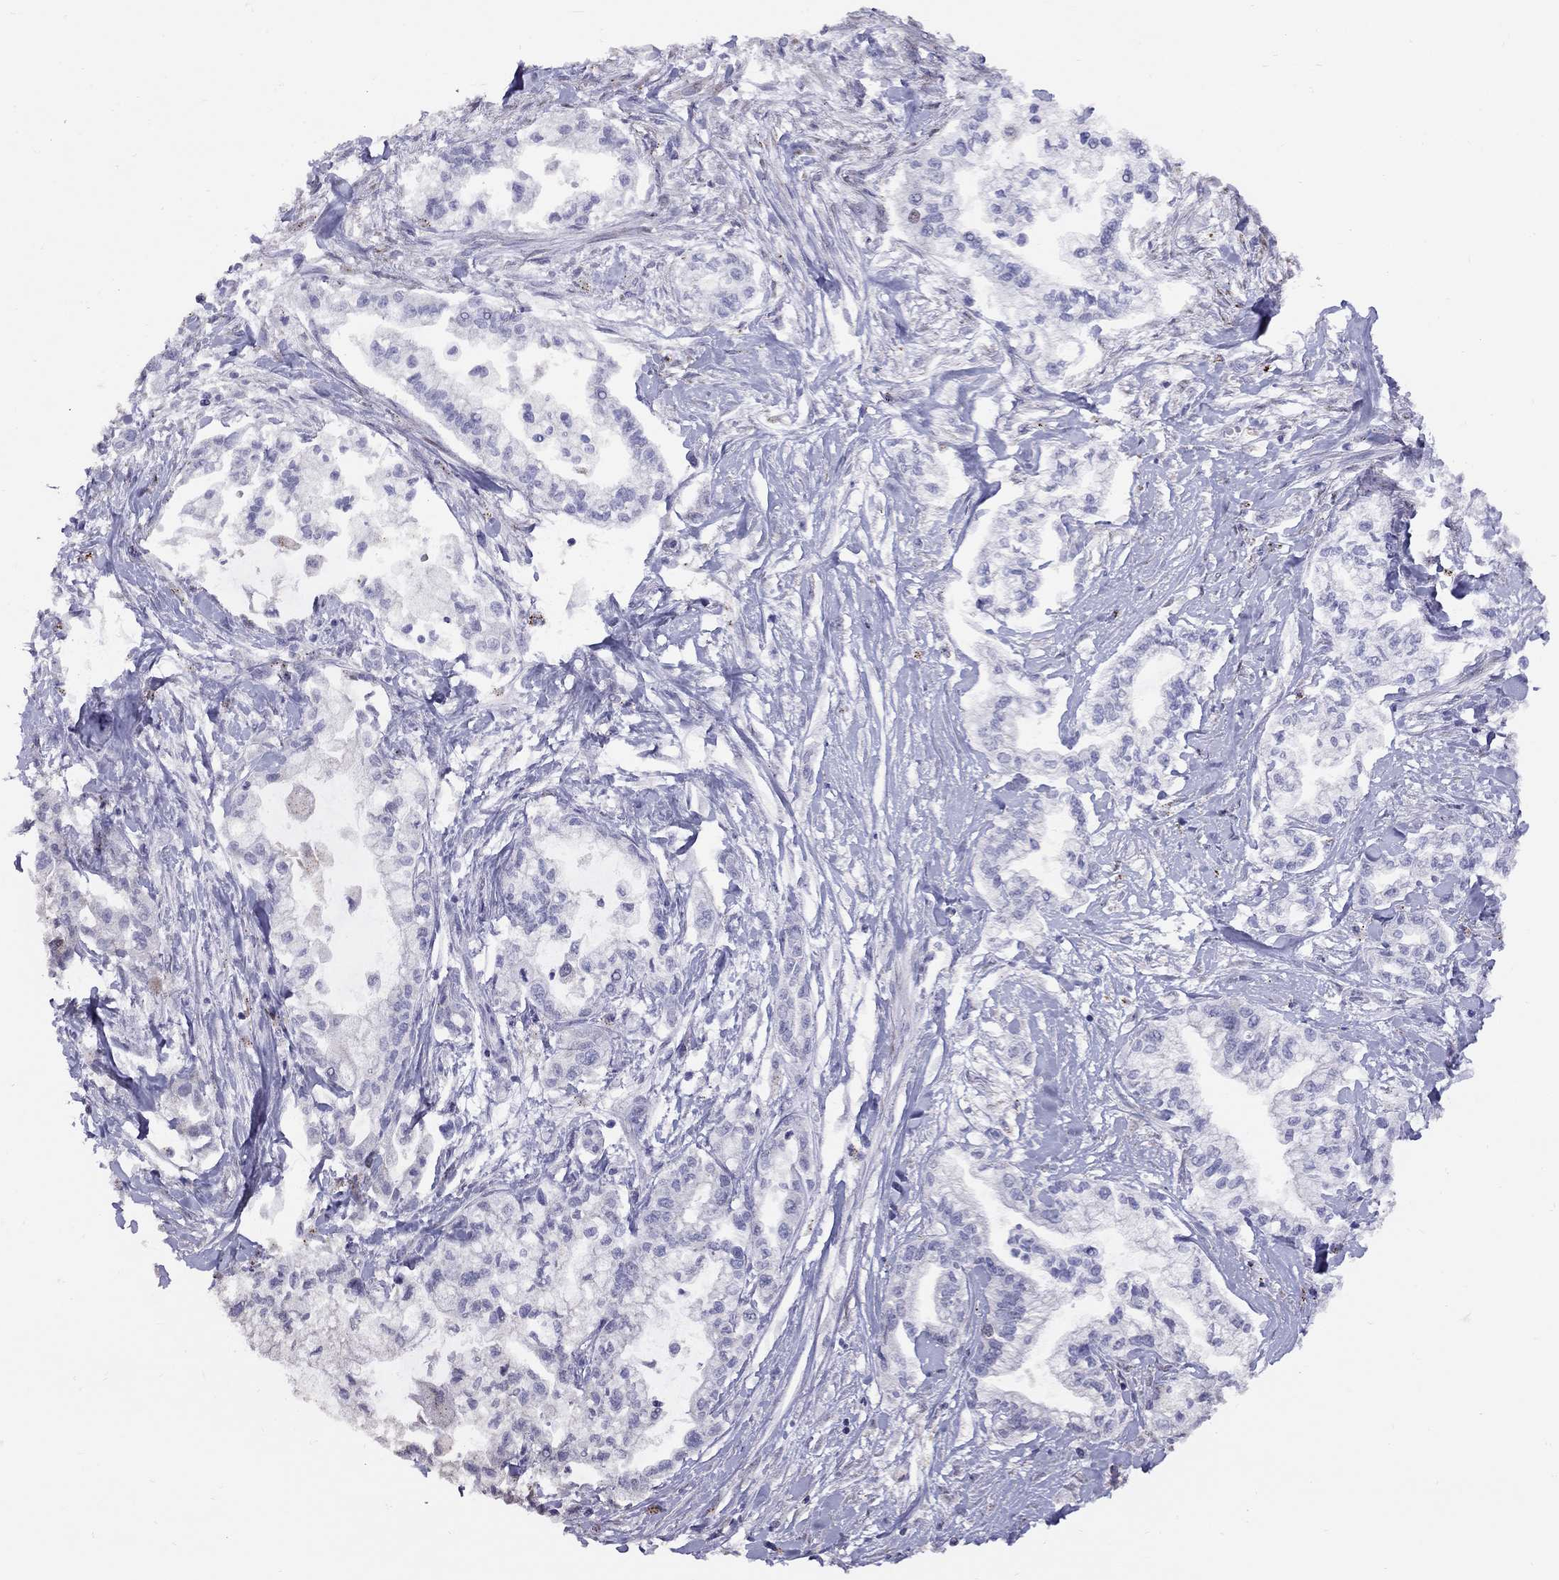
{"staining": {"intensity": "negative", "quantity": "none", "location": "none"}, "tissue": "pancreatic cancer", "cell_type": "Tumor cells", "image_type": "cancer", "snomed": [{"axis": "morphology", "description": "Adenocarcinoma, NOS"}, {"axis": "topography", "description": "Pancreas"}], "caption": "Immunohistochemistry (IHC) image of pancreatic cancer stained for a protein (brown), which shows no staining in tumor cells.", "gene": "MAGEB4", "patient": {"sex": "male", "age": 54}}